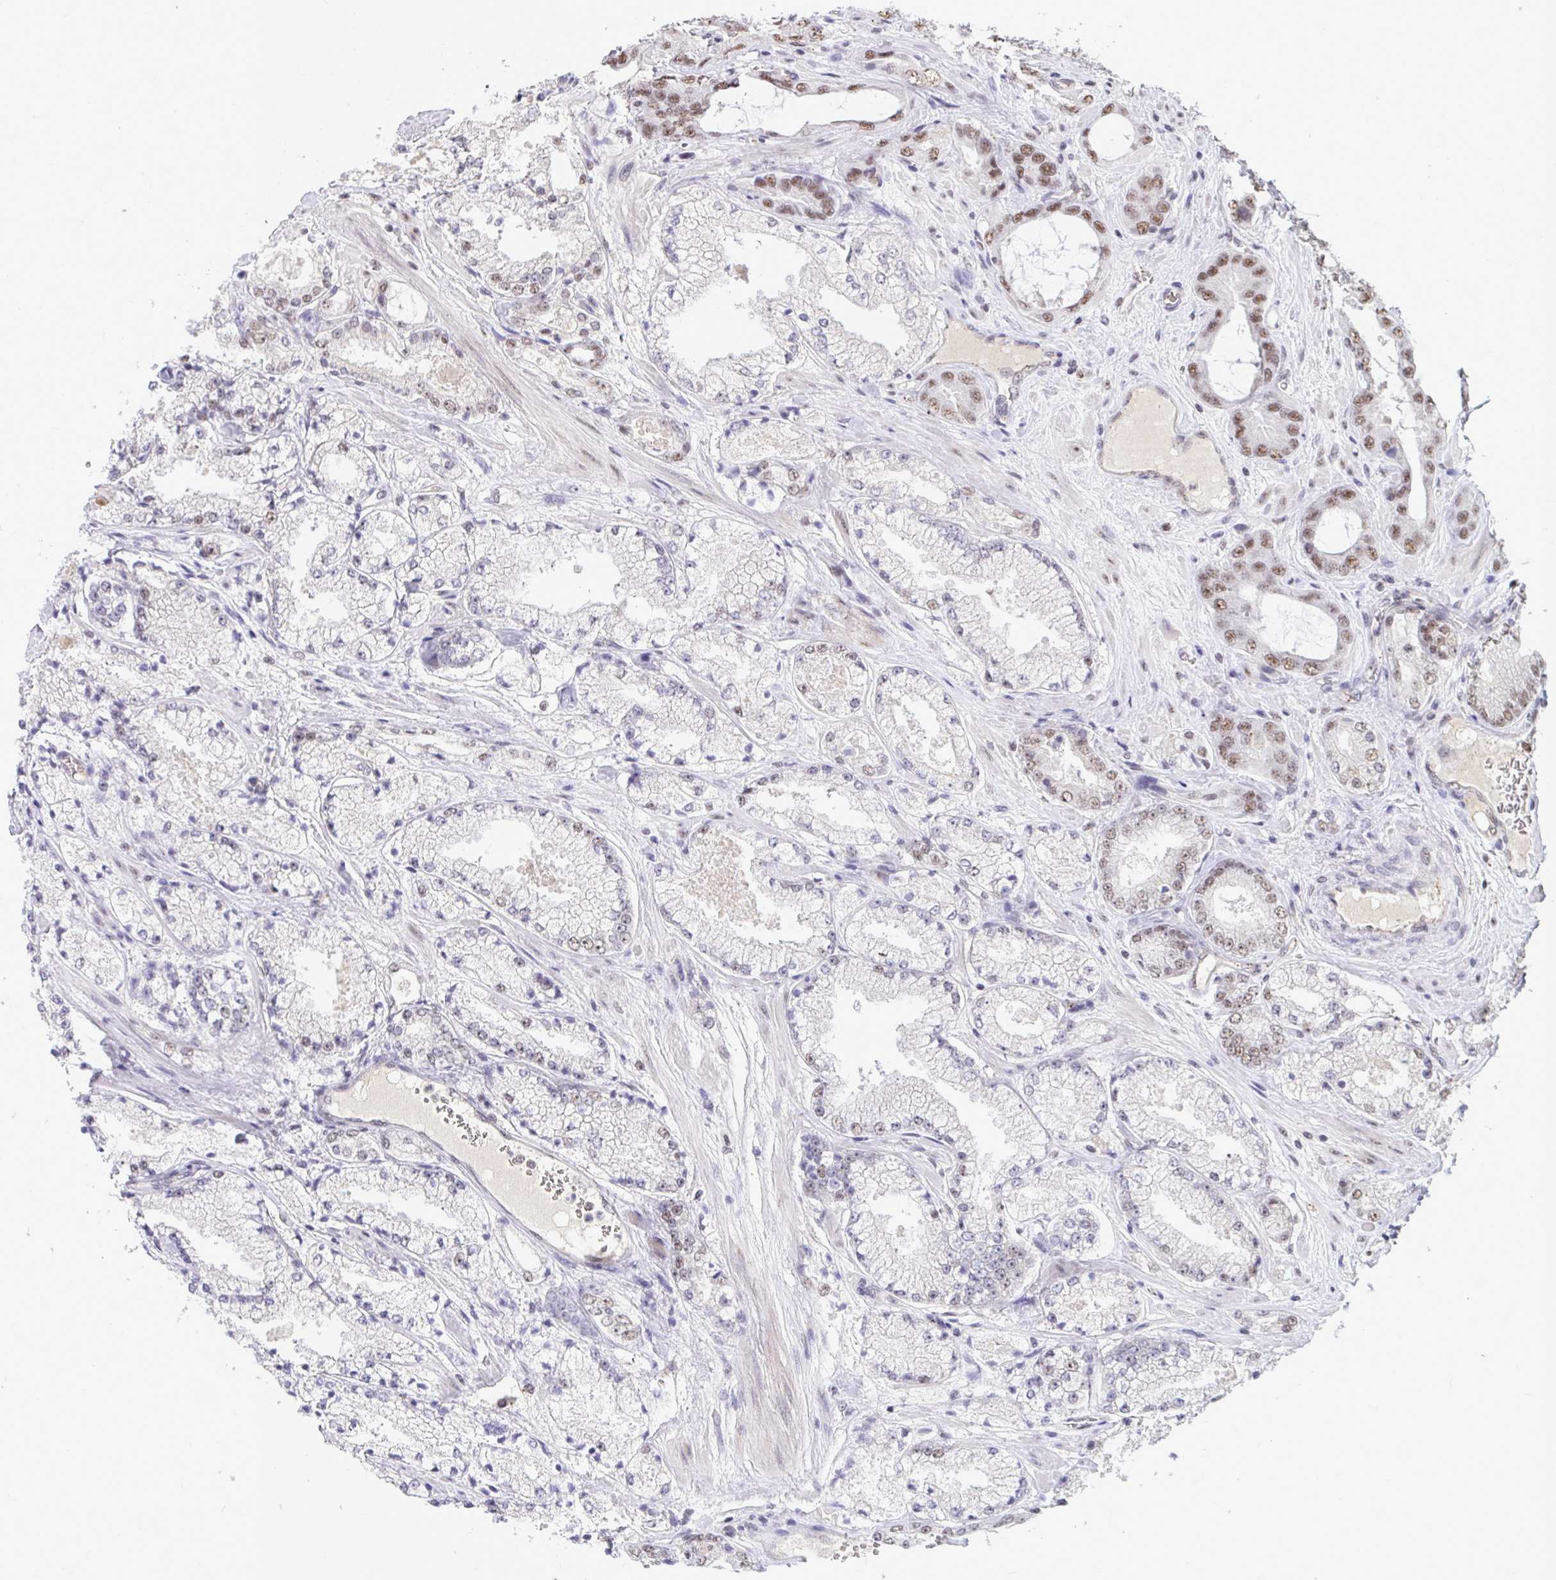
{"staining": {"intensity": "moderate", "quantity": "<25%", "location": "nuclear"}, "tissue": "prostate cancer", "cell_type": "Tumor cells", "image_type": "cancer", "snomed": [{"axis": "morphology", "description": "Adenocarcinoma, High grade"}, {"axis": "topography", "description": "Prostate"}], "caption": "This image displays immunohistochemistry (IHC) staining of prostate high-grade adenocarcinoma, with low moderate nuclear expression in about <25% of tumor cells.", "gene": "PUF60", "patient": {"sex": "male", "age": 63}}